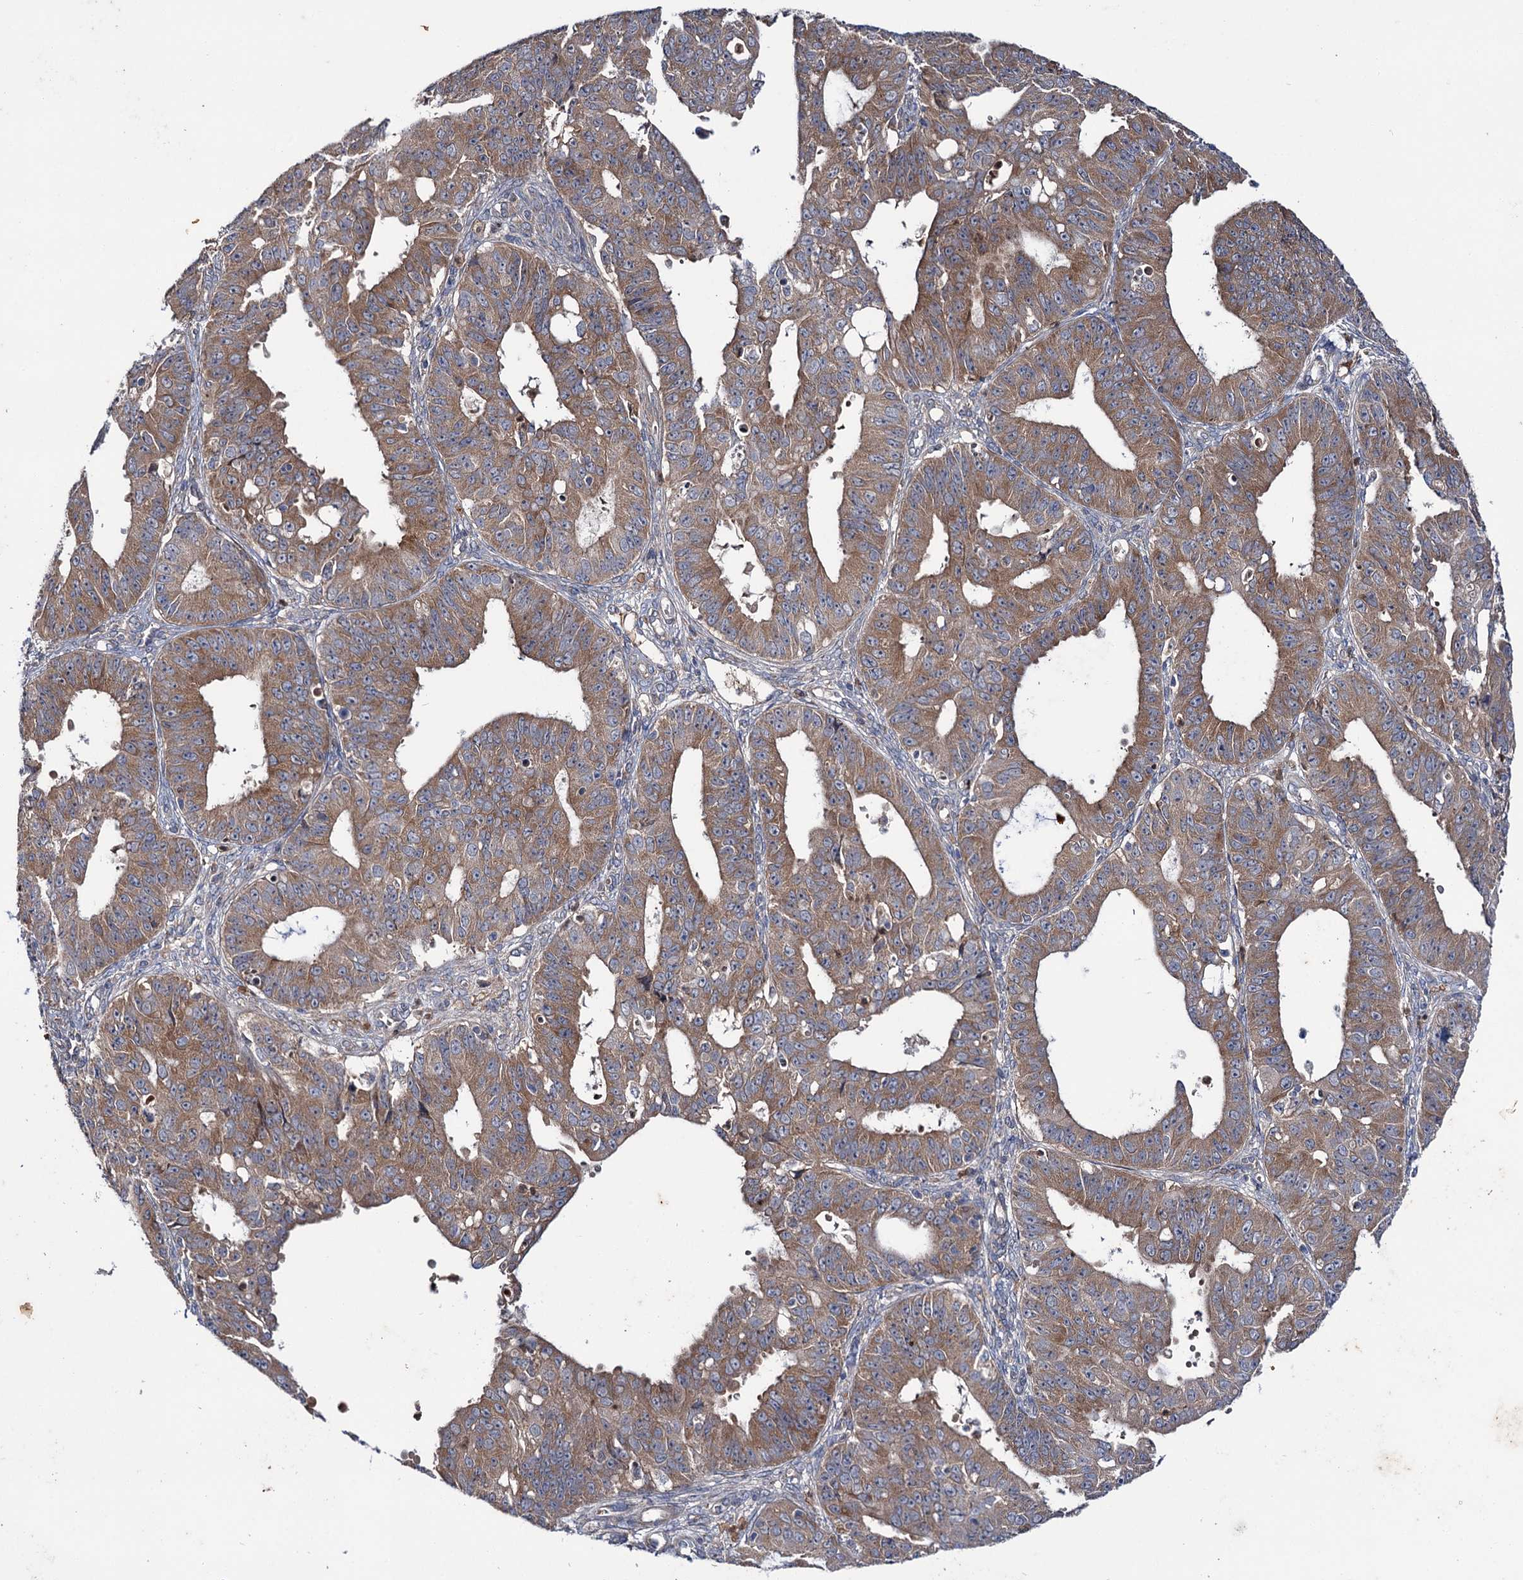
{"staining": {"intensity": "moderate", "quantity": ">75%", "location": "cytoplasmic/membranous"}, "tissue": "ovarian cancer", "cell_type": "Tumor cells", "image_type": "cancer", "snomed": [{"axis": "morphology", "description": "Carcinoma, endometroid"}, {"axis": "topography", "description": "Appendix"}, {"axis": "topography", "description": "Ovary"}], "caption": "Immunohistochemistry (IHC) staining of ovarian endometroid carcinoma, which reveals medium levels of moderate cytoplasmic/membranous positivity in approximately >75% of tumor cells indicating moderate cytoplasmic/membranous protein expression. The staining was performed using DAB (brown) for protein detection and nuclei were counterstained in hematoxylin (blue).", "gene": "PTPN3", "patient": {"sex": "female", "age": 42}}